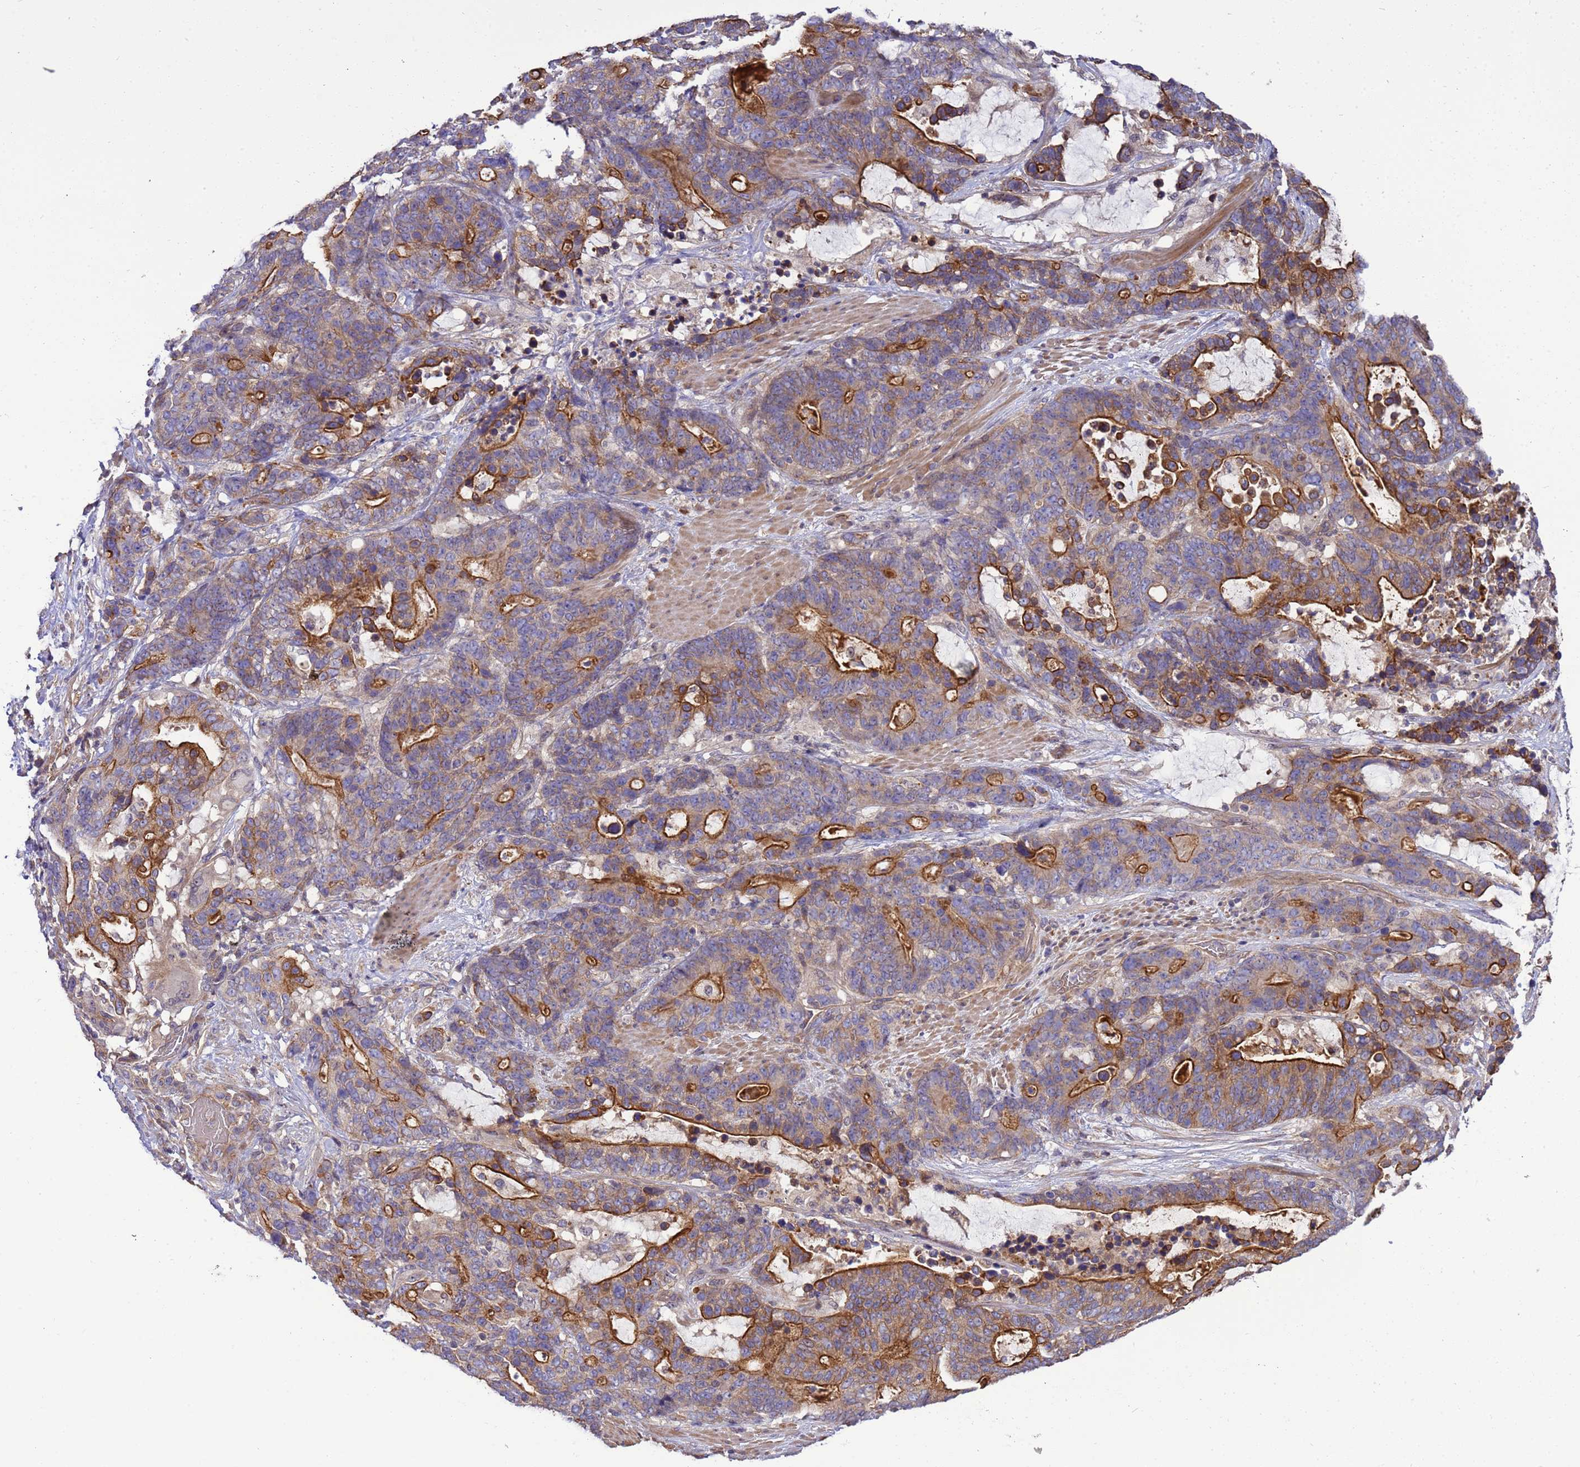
{"staining": {"intensity": "strong", "quantity": "25%-75%", "location": "cytoplasmic/membranous"}, "tissue": "stomach cancer", "cell_type": "Tumor cells", "image_type": "cancer", "snomed": [{"axis": "morphology", "description": "Adenocarcinoma, NOS"}, {"axis": "topography", "description": "Stomach"}], "caption": "Human stomach cancer (adenocarcinoma) stained with a brown dye displays strong cytoplasmic/membranous positive expression in about 25%-75% of tumor cells.", "gene": "SMCO3", "patient": {"sex": "female", "age": 76}}